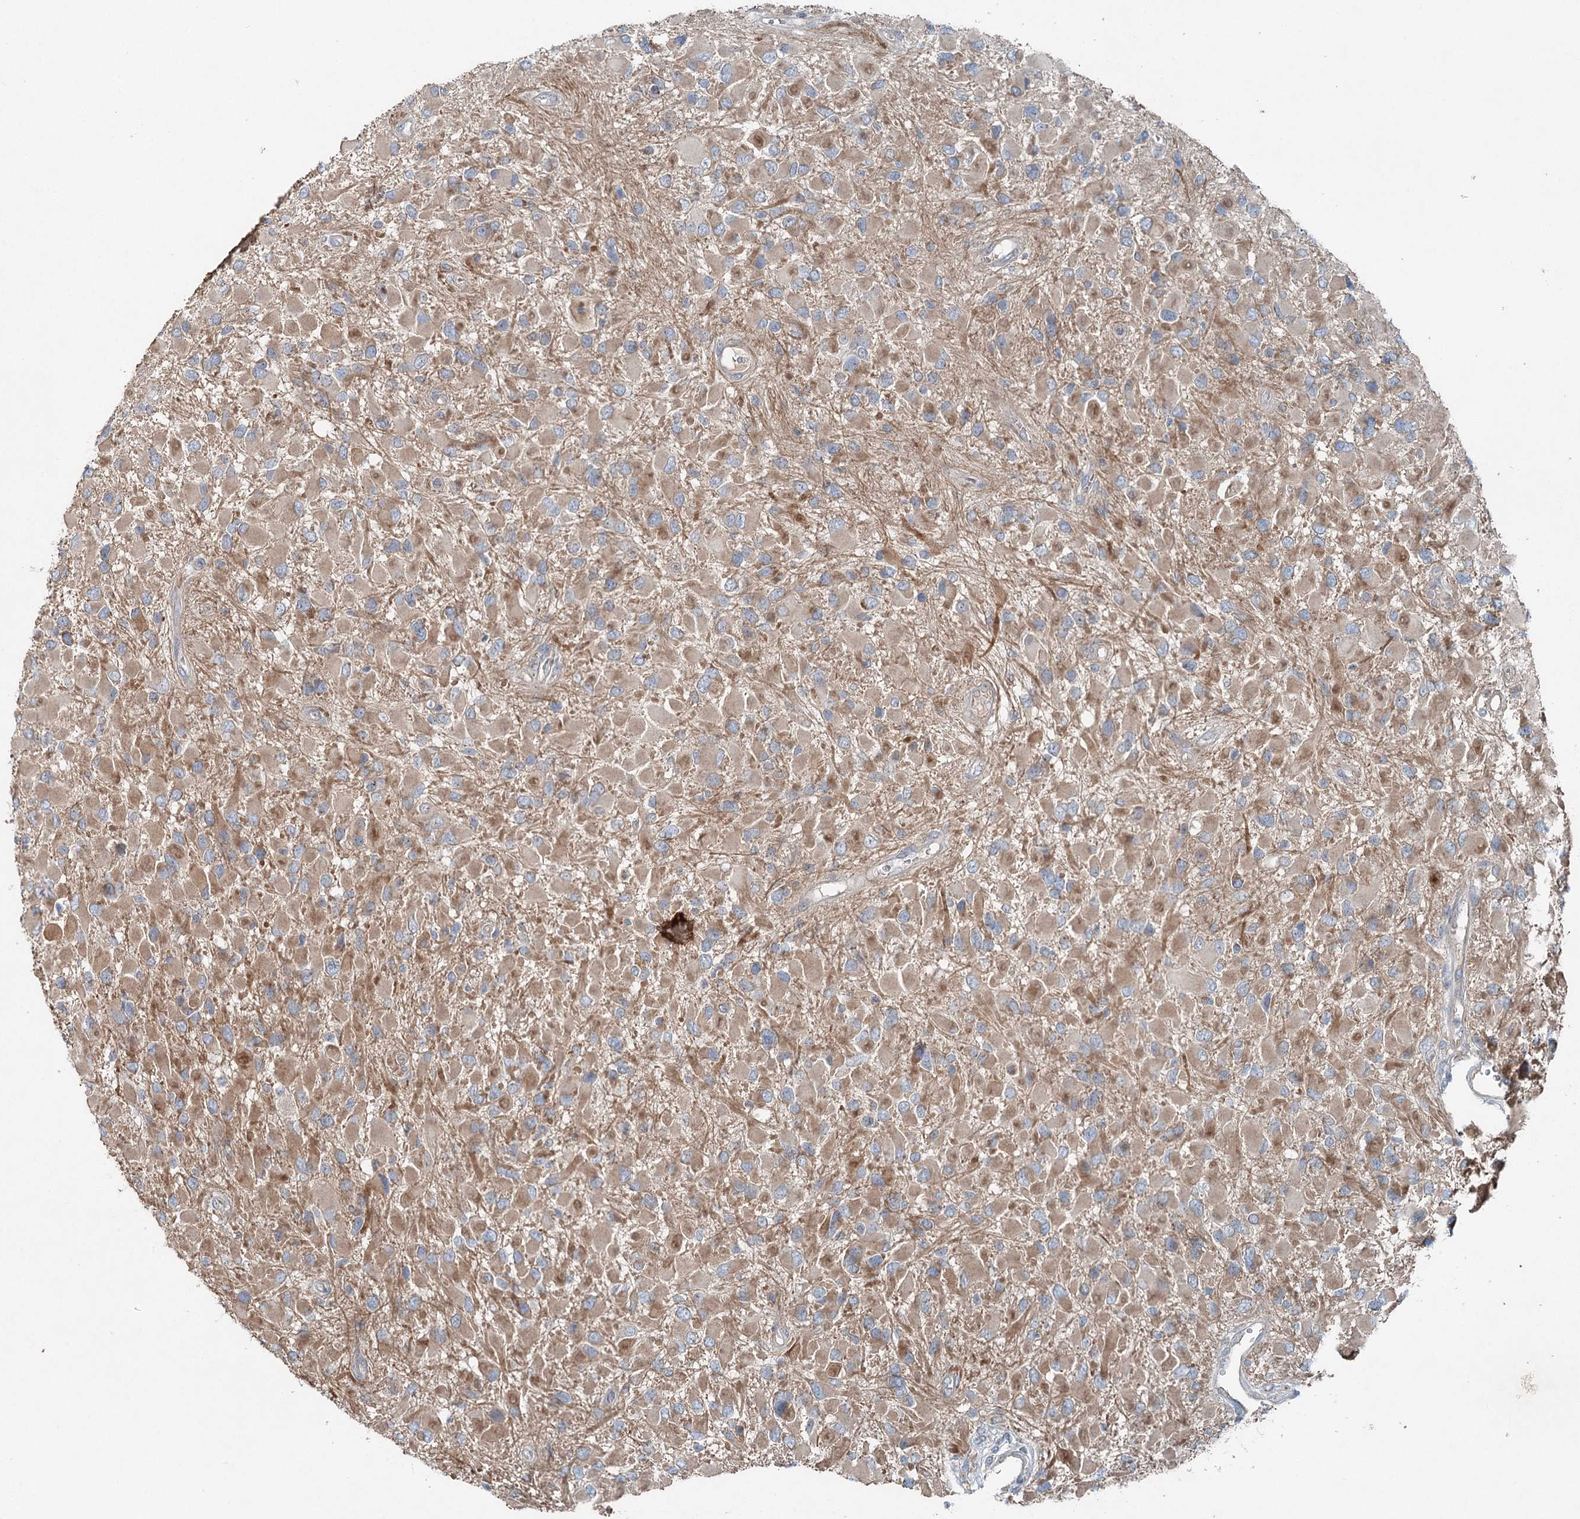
{"staining": {"intensity": "weak", "quantity": ">75%", "location": "cytoplasmic/membranous"}, "tissue": "glioma", "cell_type": "Tumor cells", "image_type": "cancer", "snomed": [{"axis": "morphology", "description": "Glioma, malignant, High grade"}, {"axis": "topography", "description": "Brain"}], "caption": "Weak cytoplasmic/membranous protein staining is present in about >75% of tumor cells in malignant glioma (high-grade).", "gene": "CHCHD5", "patient": {"sex": "male", "age": 53}}